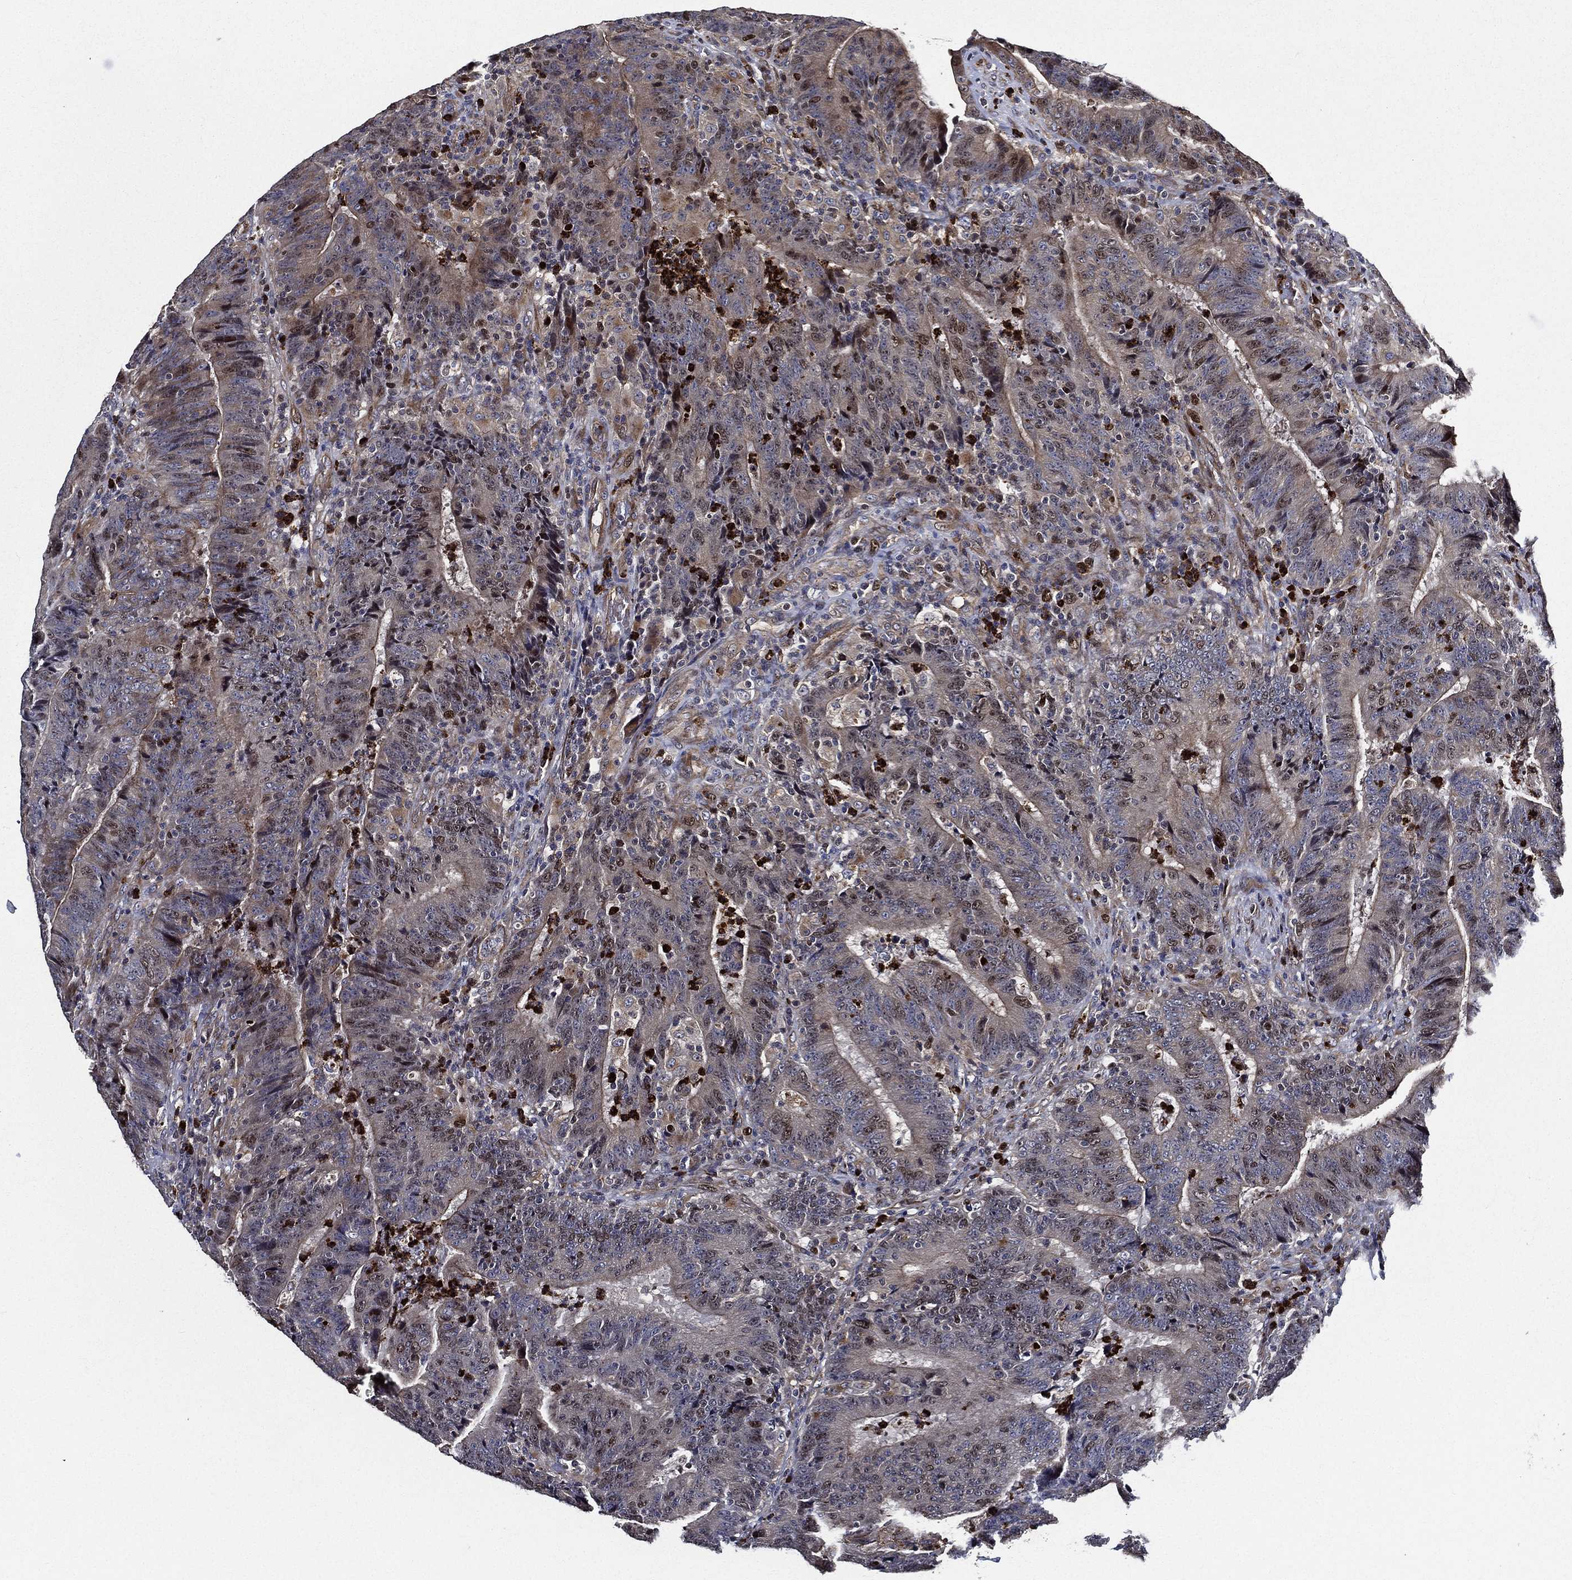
{"staining": {"intensity": "moderate", "quantity": "<25%", "location": "nuclear"}, "tissue": "colorectal cancer", "cell_type": "Tumor cells", "image_type": "cancer", "snomed": [{"axis": "morphology", "description": "Adenocarcinoma, NOS"}, {"axis": "topography", "description": "Colon"}], "caption": "This image demonstrates IHC staining of human colorectal cancer, with low moderate nuclear expression in approximately <25% of tumor cells.", "gene": "KIF20B", "patient": {"sex": "female", "age": 75}}